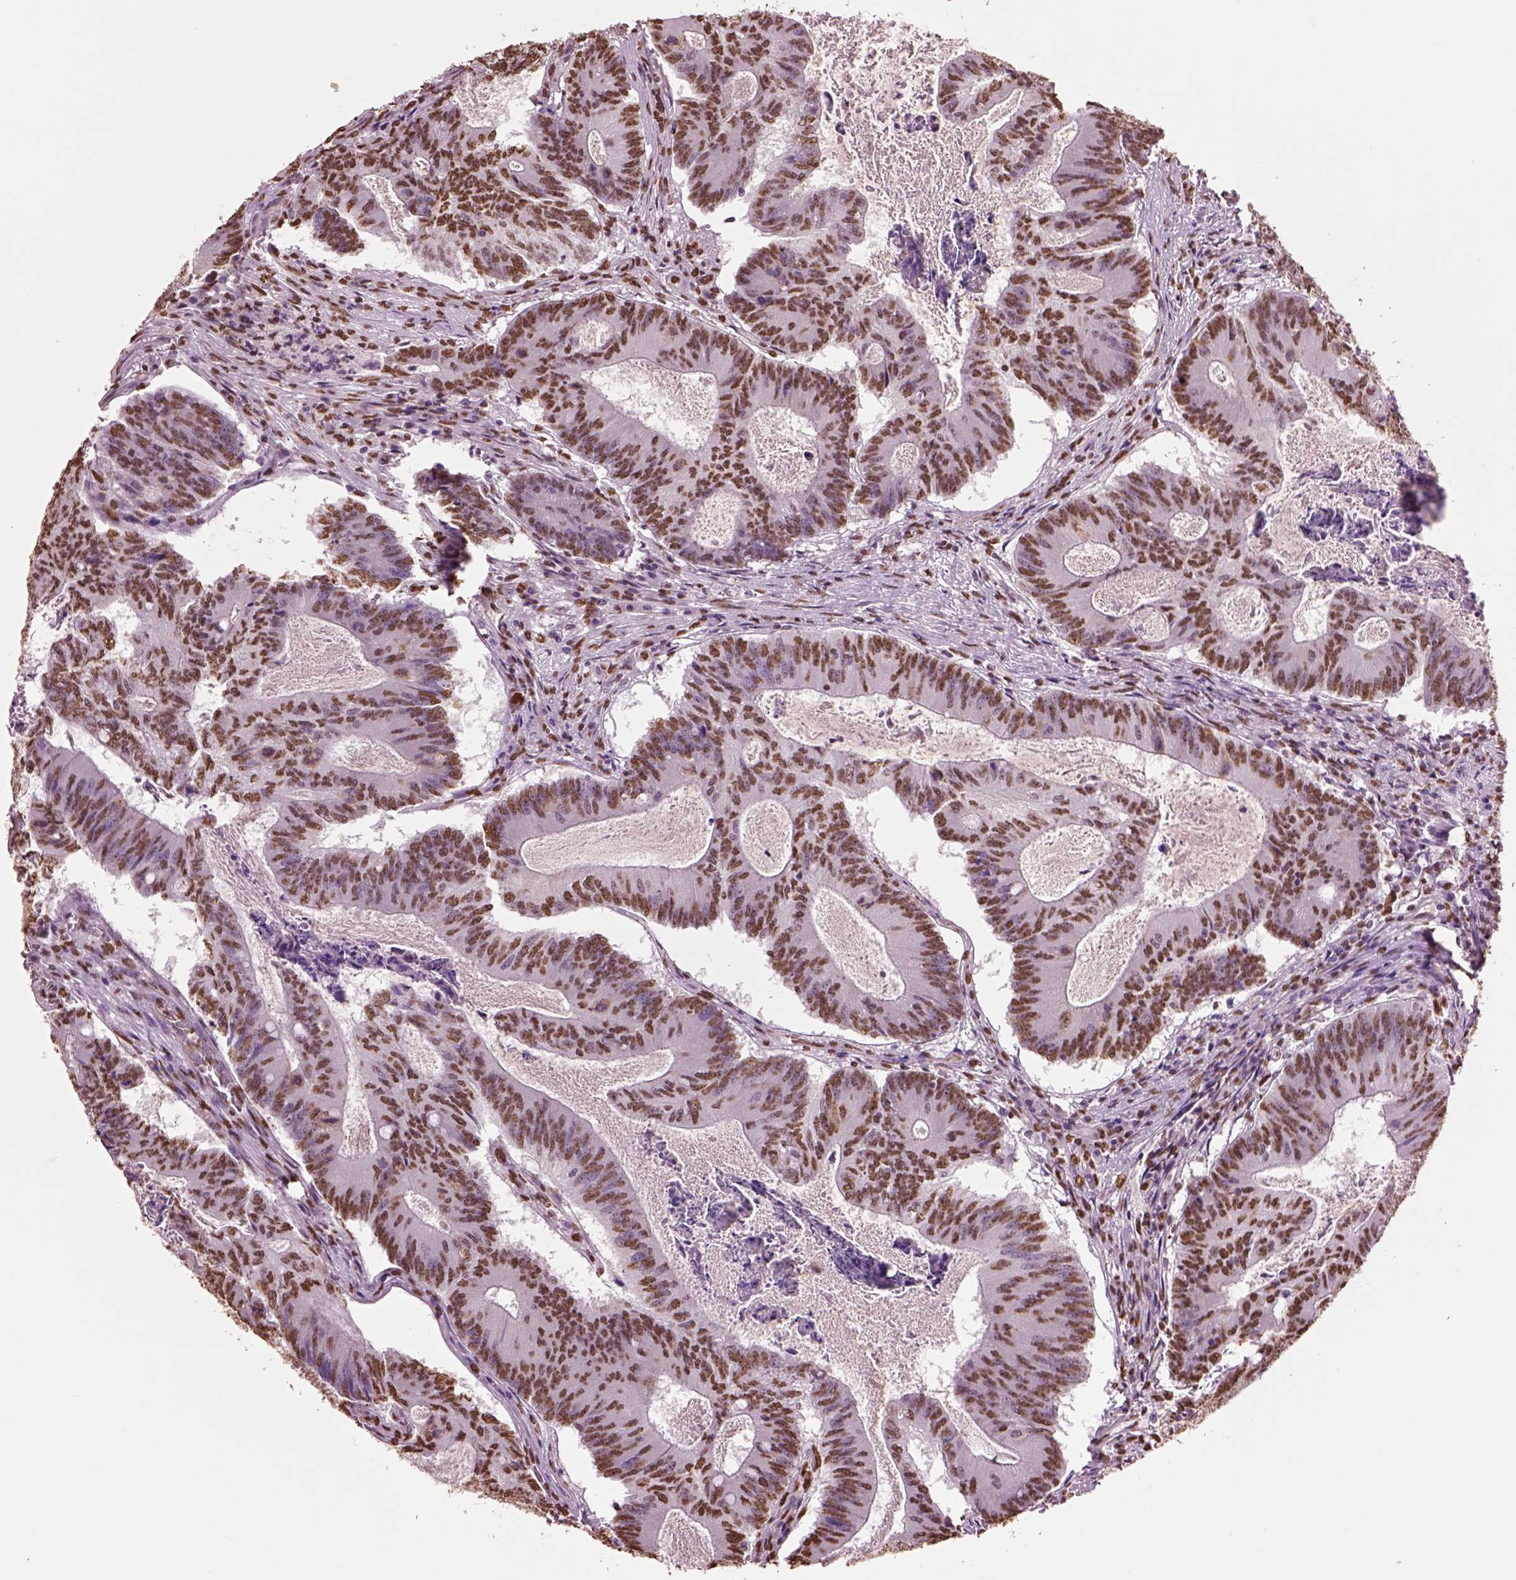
{"staining": {"intensity": "moderate", "quantity": ">75%", "location": "nuclear"}, "tissue": "colorectal cancer", "cell_type": "Tumor cells", "image_type": "cancer", "snomed": [{"axis": "morphology", "description": "Adenocarcinoma, NOS"}, {"axis": "topography", "description": "Colon"}], "caption": "Approximately >75% of tumor cells in colorectal cancer reveal moderate nuclear protein positivity as visualized by brown immunohistochemical staining.", "gene": "DDX3X", "patient": {"sex": "female", "age": 70}}